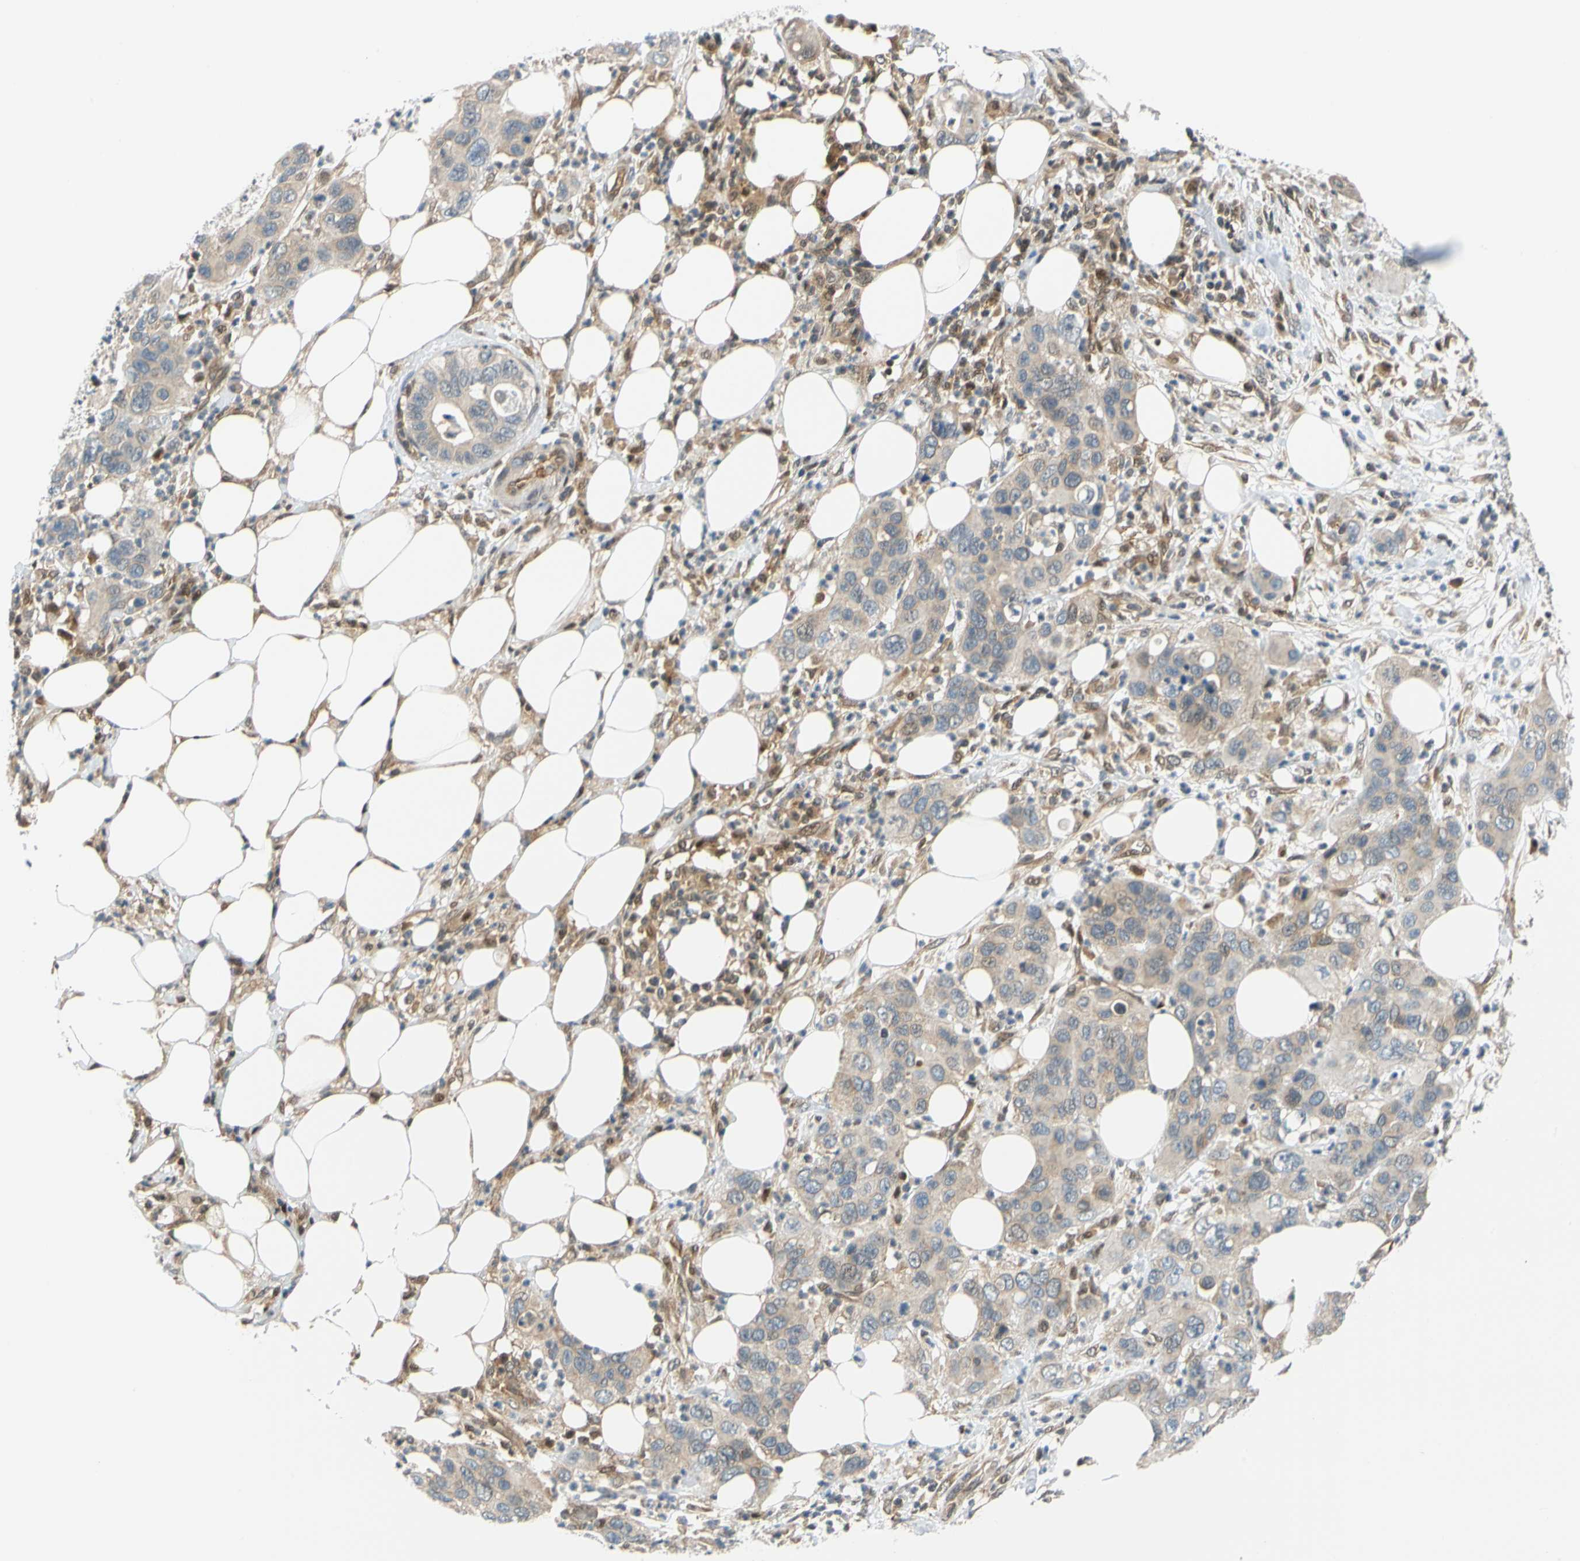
{"staining": {"intensity": "weak", "quantity": "25%-75%", "location": "cytoplasmic/membranous"}, "tissue": "pancreatic cancer", "cell_type": "Tumor cells", "image_type": "cancer", "snomed": [{"axis": "morphology", "description": "Adenocarcinoma, NOS"}, {"axis": "topography", "description": "Pancreas"}], "caption": "Immunohistochemistry of human pancreatic adenocarcinoma displays low levels of weak cytoplasmic/membranous positivity in approximately 25%-75% of tumor cells. The protein is stained brown, and the nuclei are stained in blue (DAB IHC with brightfield microscopy, high magnification).", "gene": "MAPK9", "patient": {"sex": "female", "age": 71}}